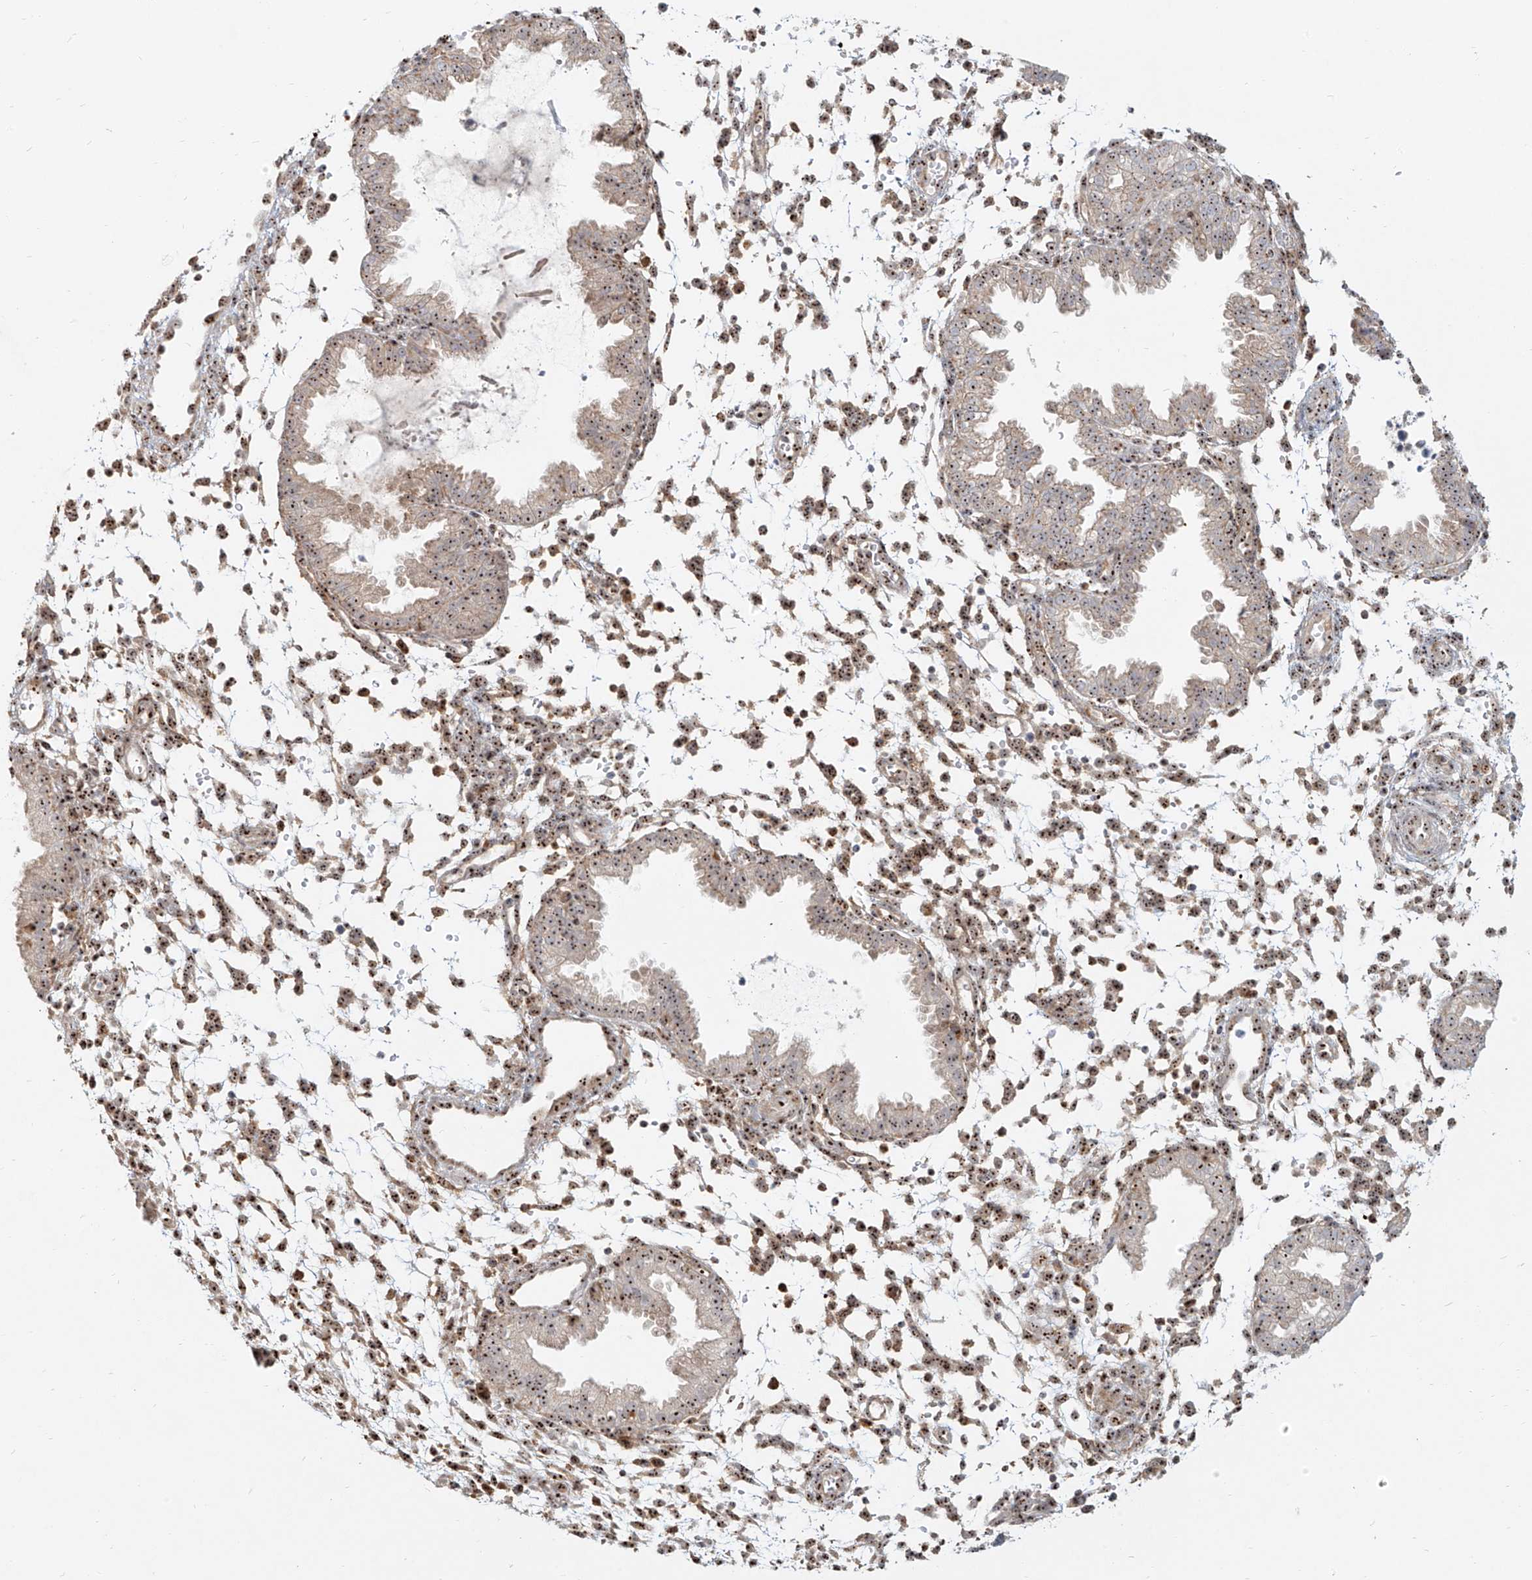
{"staining": {"intensity": "moderate", "quantity": "<25%", "location": "cytoplasmic/membranous,nuclear"}, "tissue": "endometrium", "cell_type": "Cells in endometrial stroma", "image_type": "normal", "snomed": [{"axis": "morphology", "description": "Normal tissue, NOS"}, {"axis": "topography", "description": "Endometrium"}], "caption": "The micrograph shows a brown stain indicating the presence of a protein in the cytoplasmic/membranous,nuclear of cells in endometrial stroma in endometrium. (Brightfield microscopy of DAB IHC at high magnification).", "gene": "BYSL", "patient": {"sex": "female", "age": 33}}